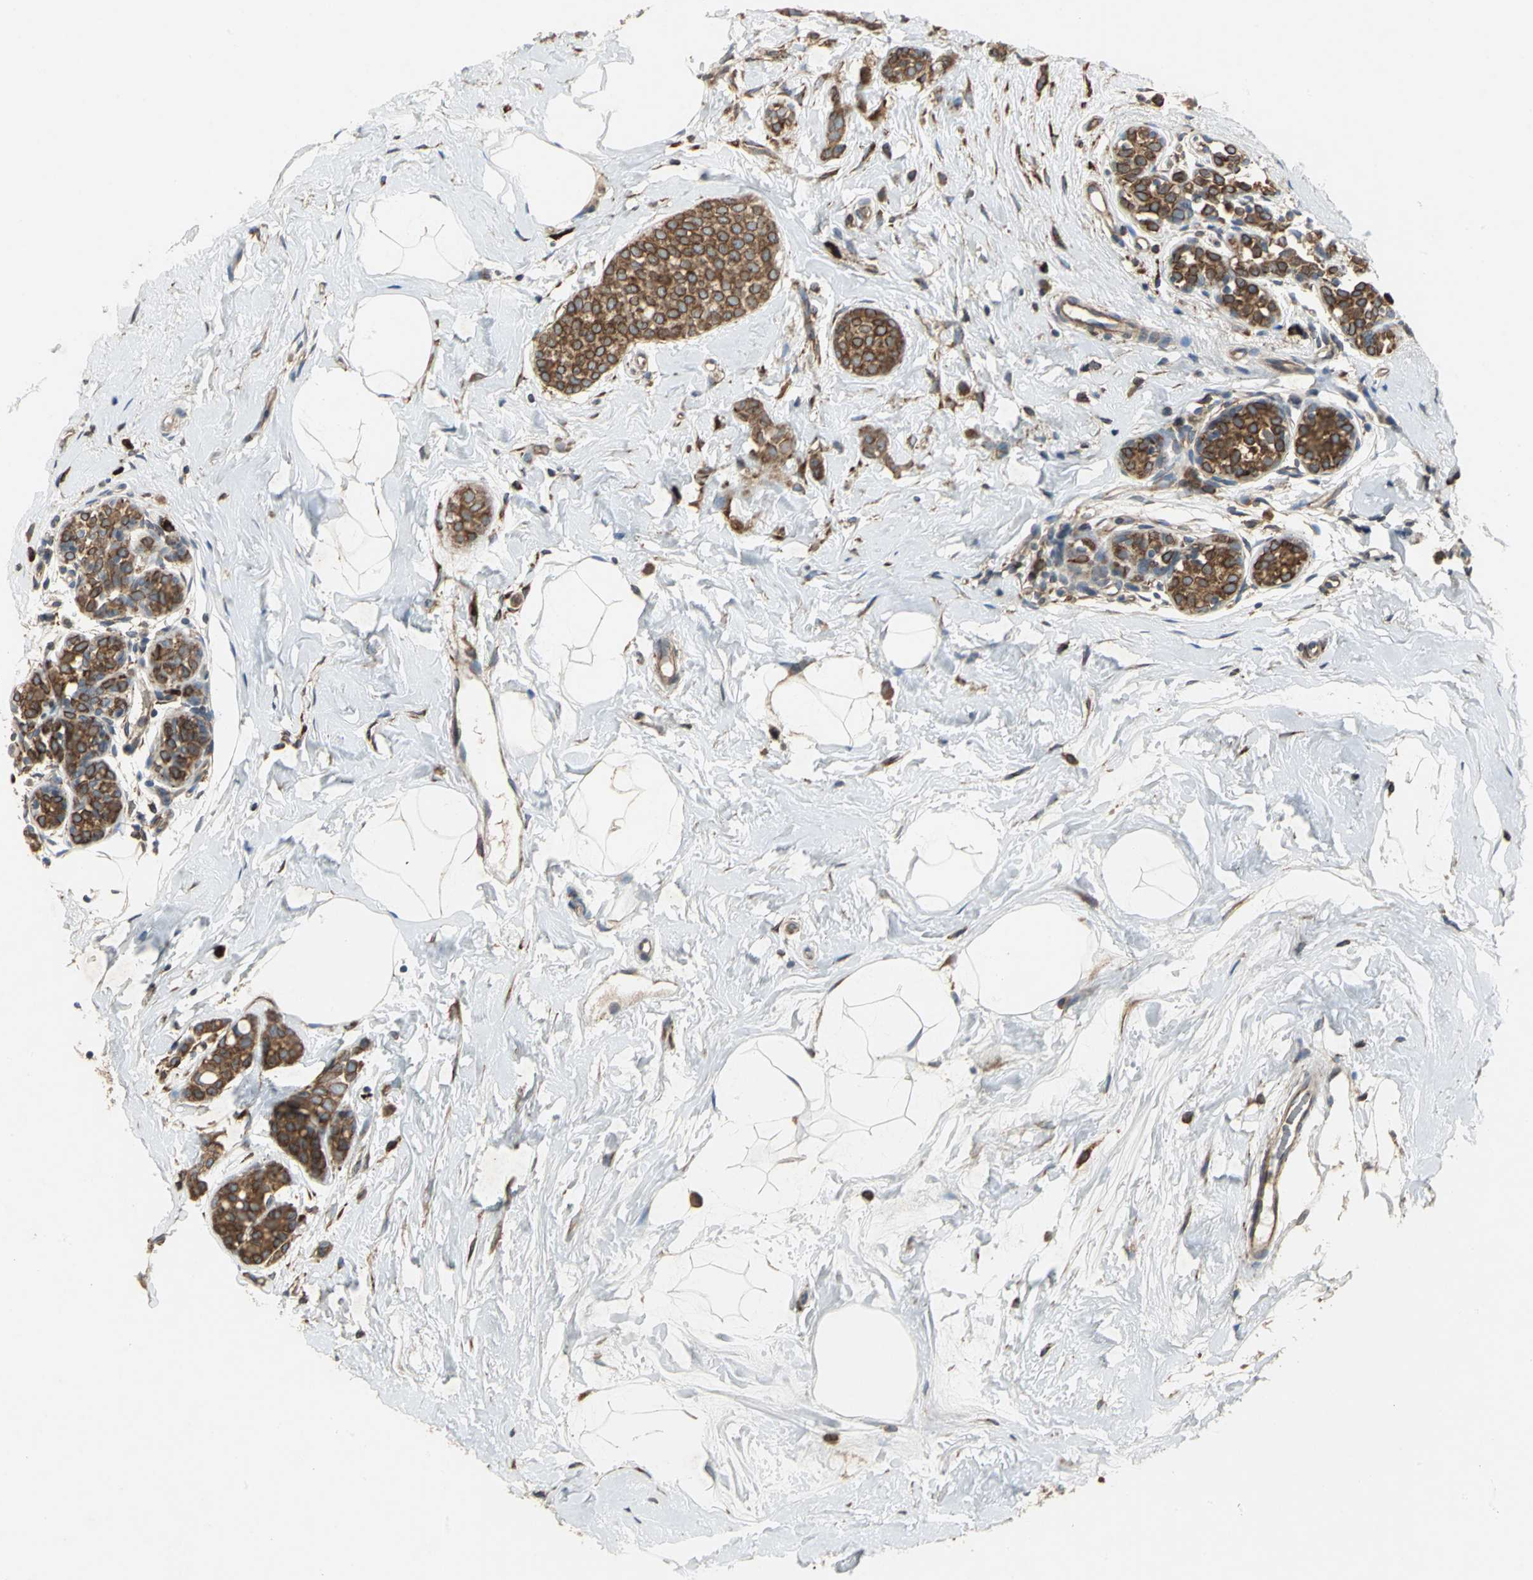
{"staining": {"intensity": "strong", "quantity": ">75%", "location": "cytoplasmic/membranous"}, "tissue": "breast cancer", "cell_type": "Tumor cells", "image_type": "cancer", "snomed": [{"axis": "morphology", "description": "Lobular carcinoma, in situ"}, {"axis": "morphology", "description": "Lobular carcinoma"}, {"axis": "topography", "description": "Breast"}], "caption": "DAB immunohistochemical staining of human lobular carcinoma in situ (breast) reveals strong cytoplasmic/membranous protein staining in approximately >75% of tumor cells.", "gene": "SYVN1", "patient": {"sex": "female", "age": 41}}